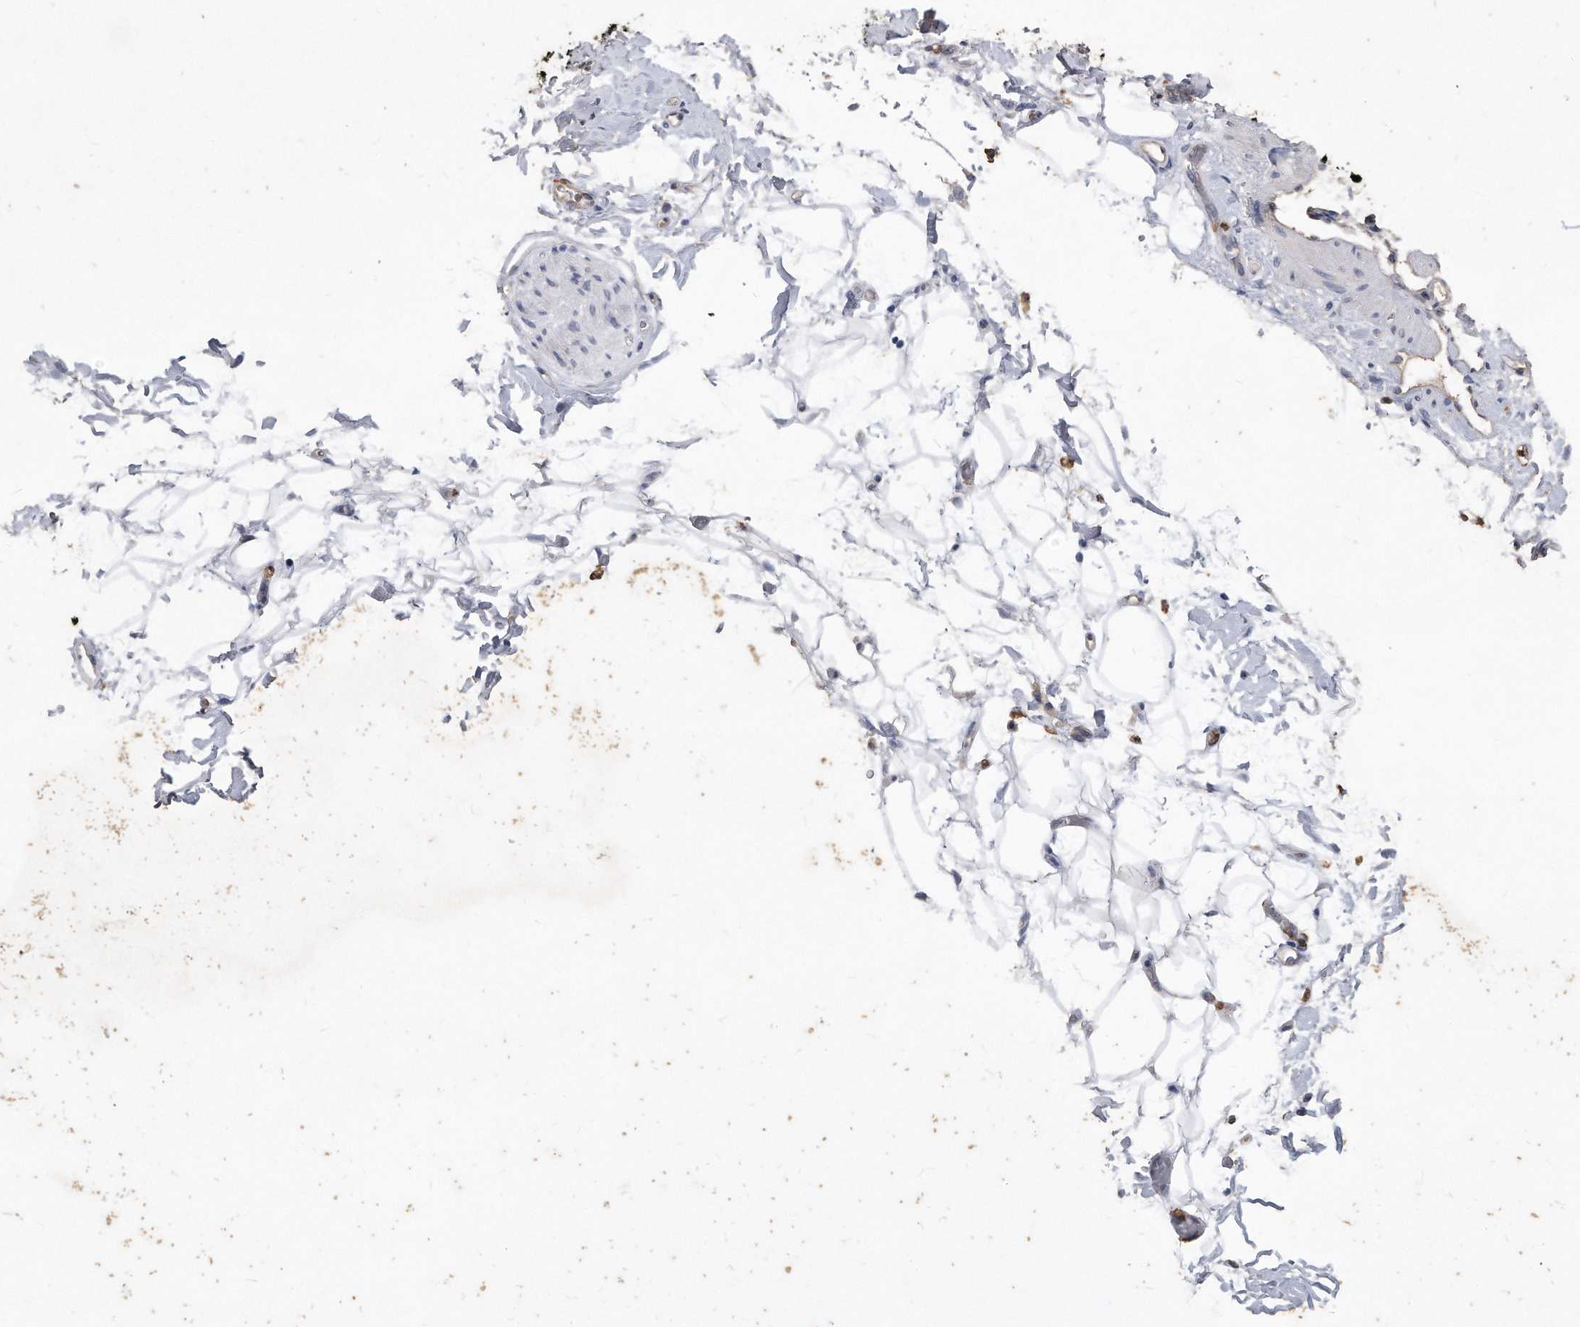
{"staining": {"intensity": "negative", "quantity": "none", "location": "none"}, "tissue": "adipose tissue", "cell_type": "Adipocytes", "image_type": "normal", "snomed": [{"axis": "morphology", "description": "Normal tissue, NOS"}, {"axis": "morphology", "description": "Adenocarcinoma, NOS"}, {"axis": "topography", "description": "Pancreas"}, {"axis": "topography", "description": "Peripheral nerve tissue"}], "caption": "Immunohistochemistry photomicrograph of benign adipose tissue: human adipose tissue stained with DAB (3,3'-diaminobenzidine) reveals no significant protein staining in adipocytes. (Stains: DAB (3,3'-diaminobenzidine) immunohistochemistry (IHC) with hematoxylin counter stain, Microscopy: brightfield microscopy at high magnification).", "gene": "HOMER3", "patient": {"sex": "male", "age": 59}}